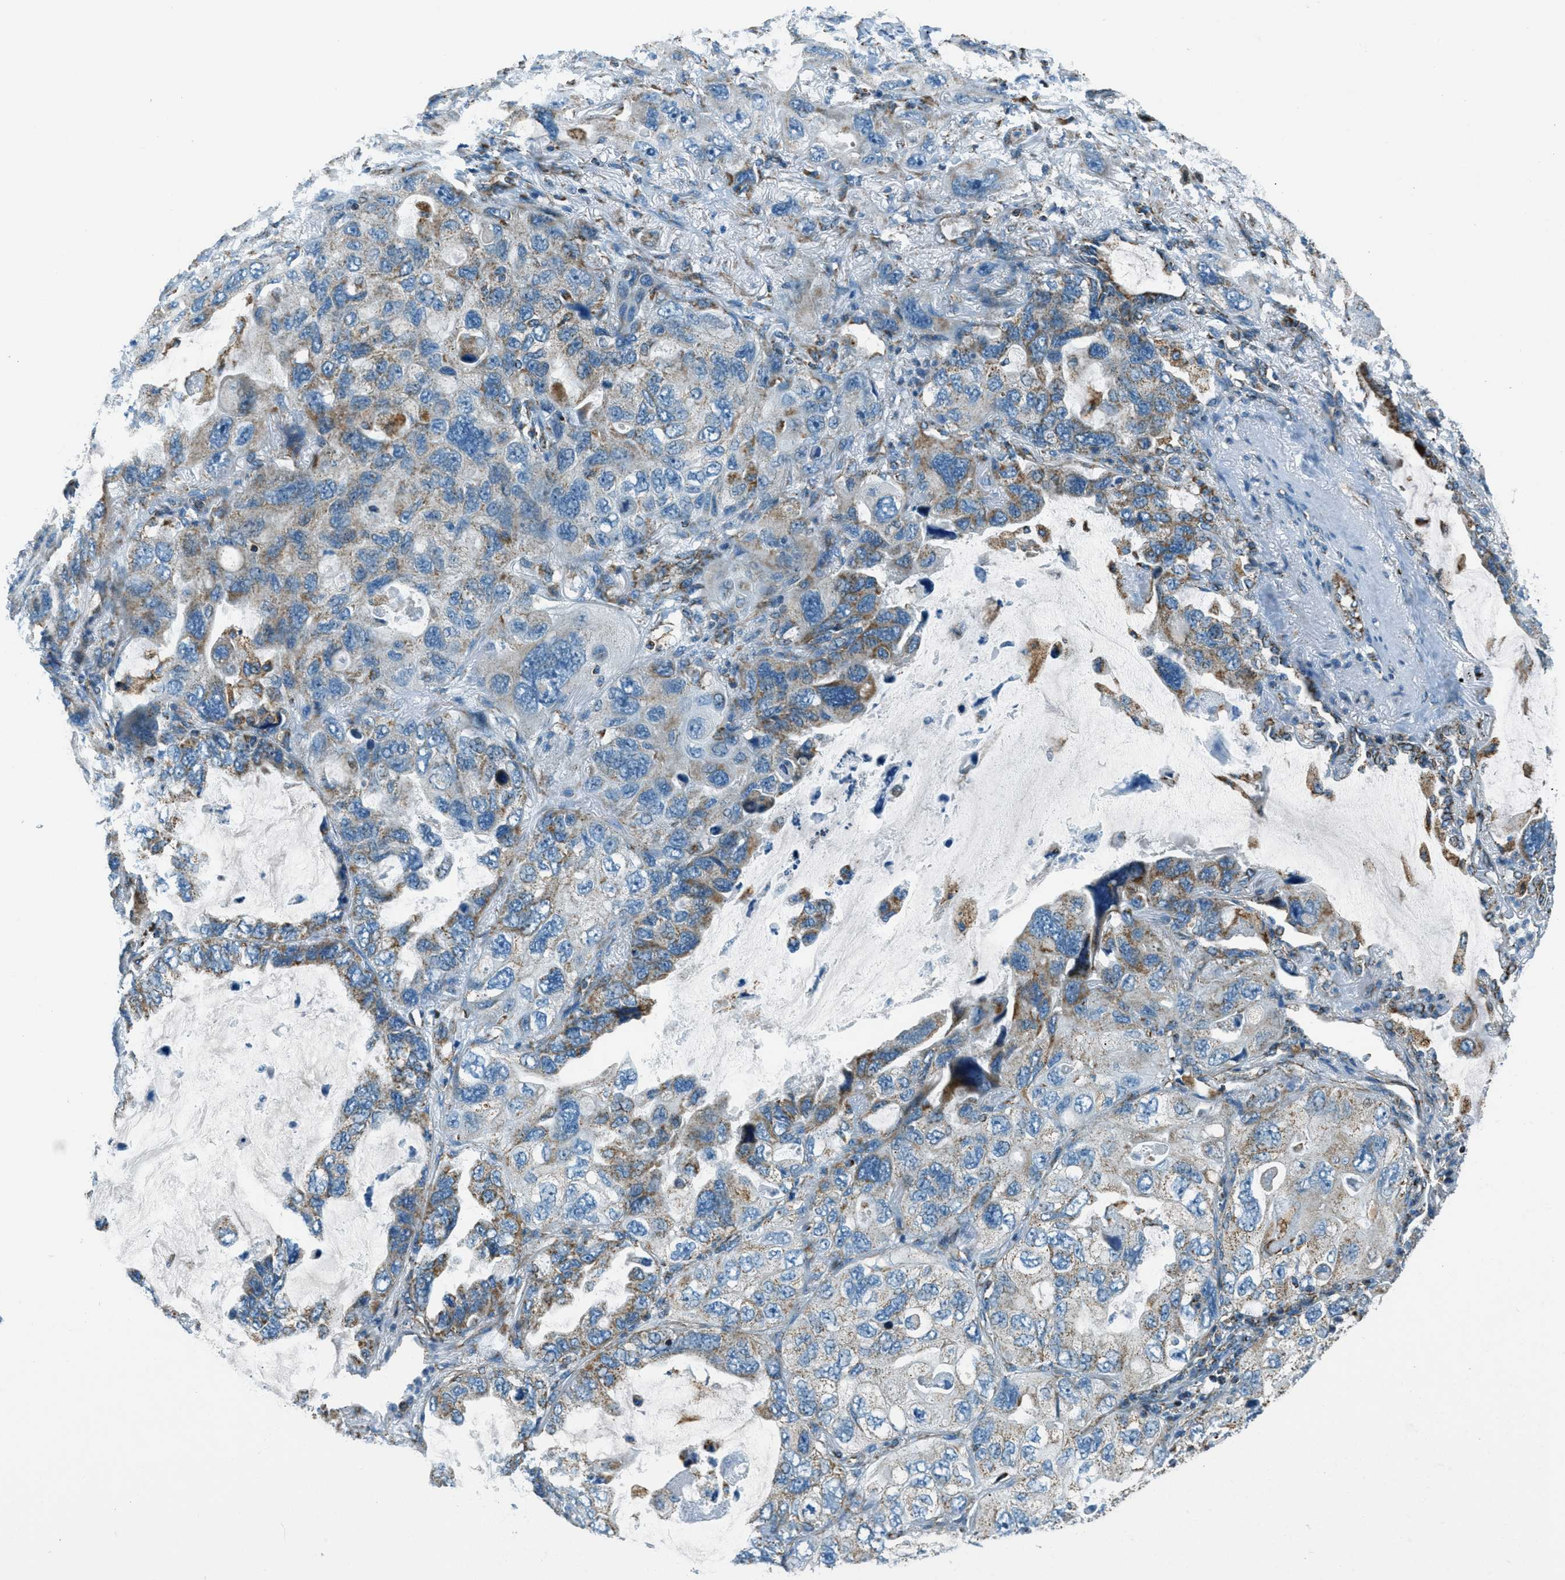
{"staining": {"intensity": "moderate", "quantity": "<25%", "location": "cytoplasmic/membranous"}, "tissue": "lung cancer", "cell_type": "Tumor cells", "image_type": "cancer", "snomed": [{"axis": "morphology", "description": "Squamous cell carcinoma, NOS"}, {"axis": "topography", "description": "Lung"}], "caption": "Squamous cell carcinoma (lung) stained for a protein demonstrates moderate cytoplasmic/membranous positivity in tumor cells.", "gene": "CHST15", "patient": {"sex": "female", "age": 73}}